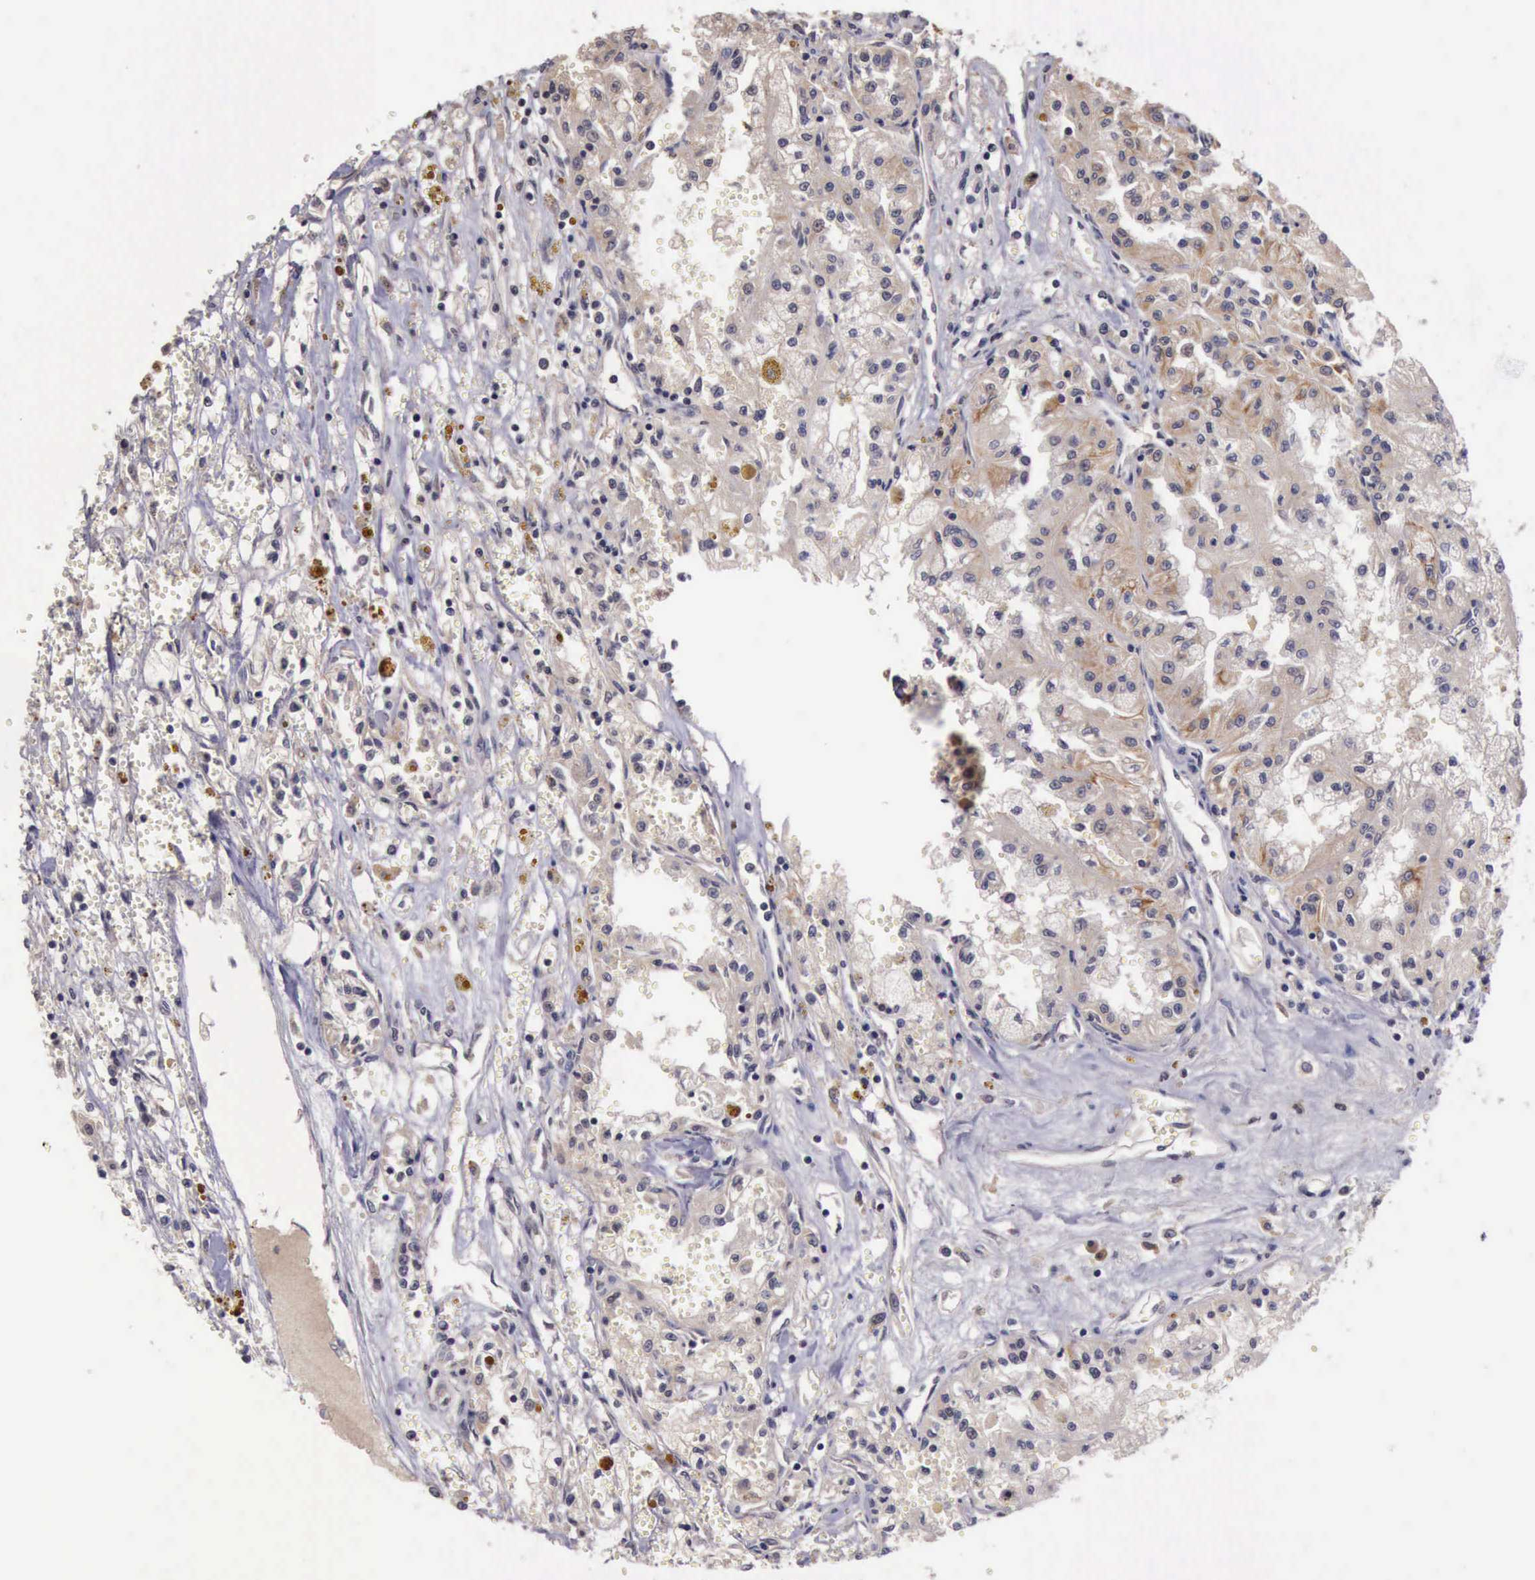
{"staining": {"intensity": "negative", "quantity": "none", "location": "none"}, "tissue": "renal cancer", "cell_type": "Tumor cells", "image_type": "cancer", "snomed": [{"axis": "morphology", "description": "Adenocarcinoma, NOS"}, {"axis": "topography", "description": "Kidney"}], "caption": "The image exhibits no staining of tumor cells in renal cancer.", "gene": "RAB39B", "patient": {"sex": "male", "age": 78}}